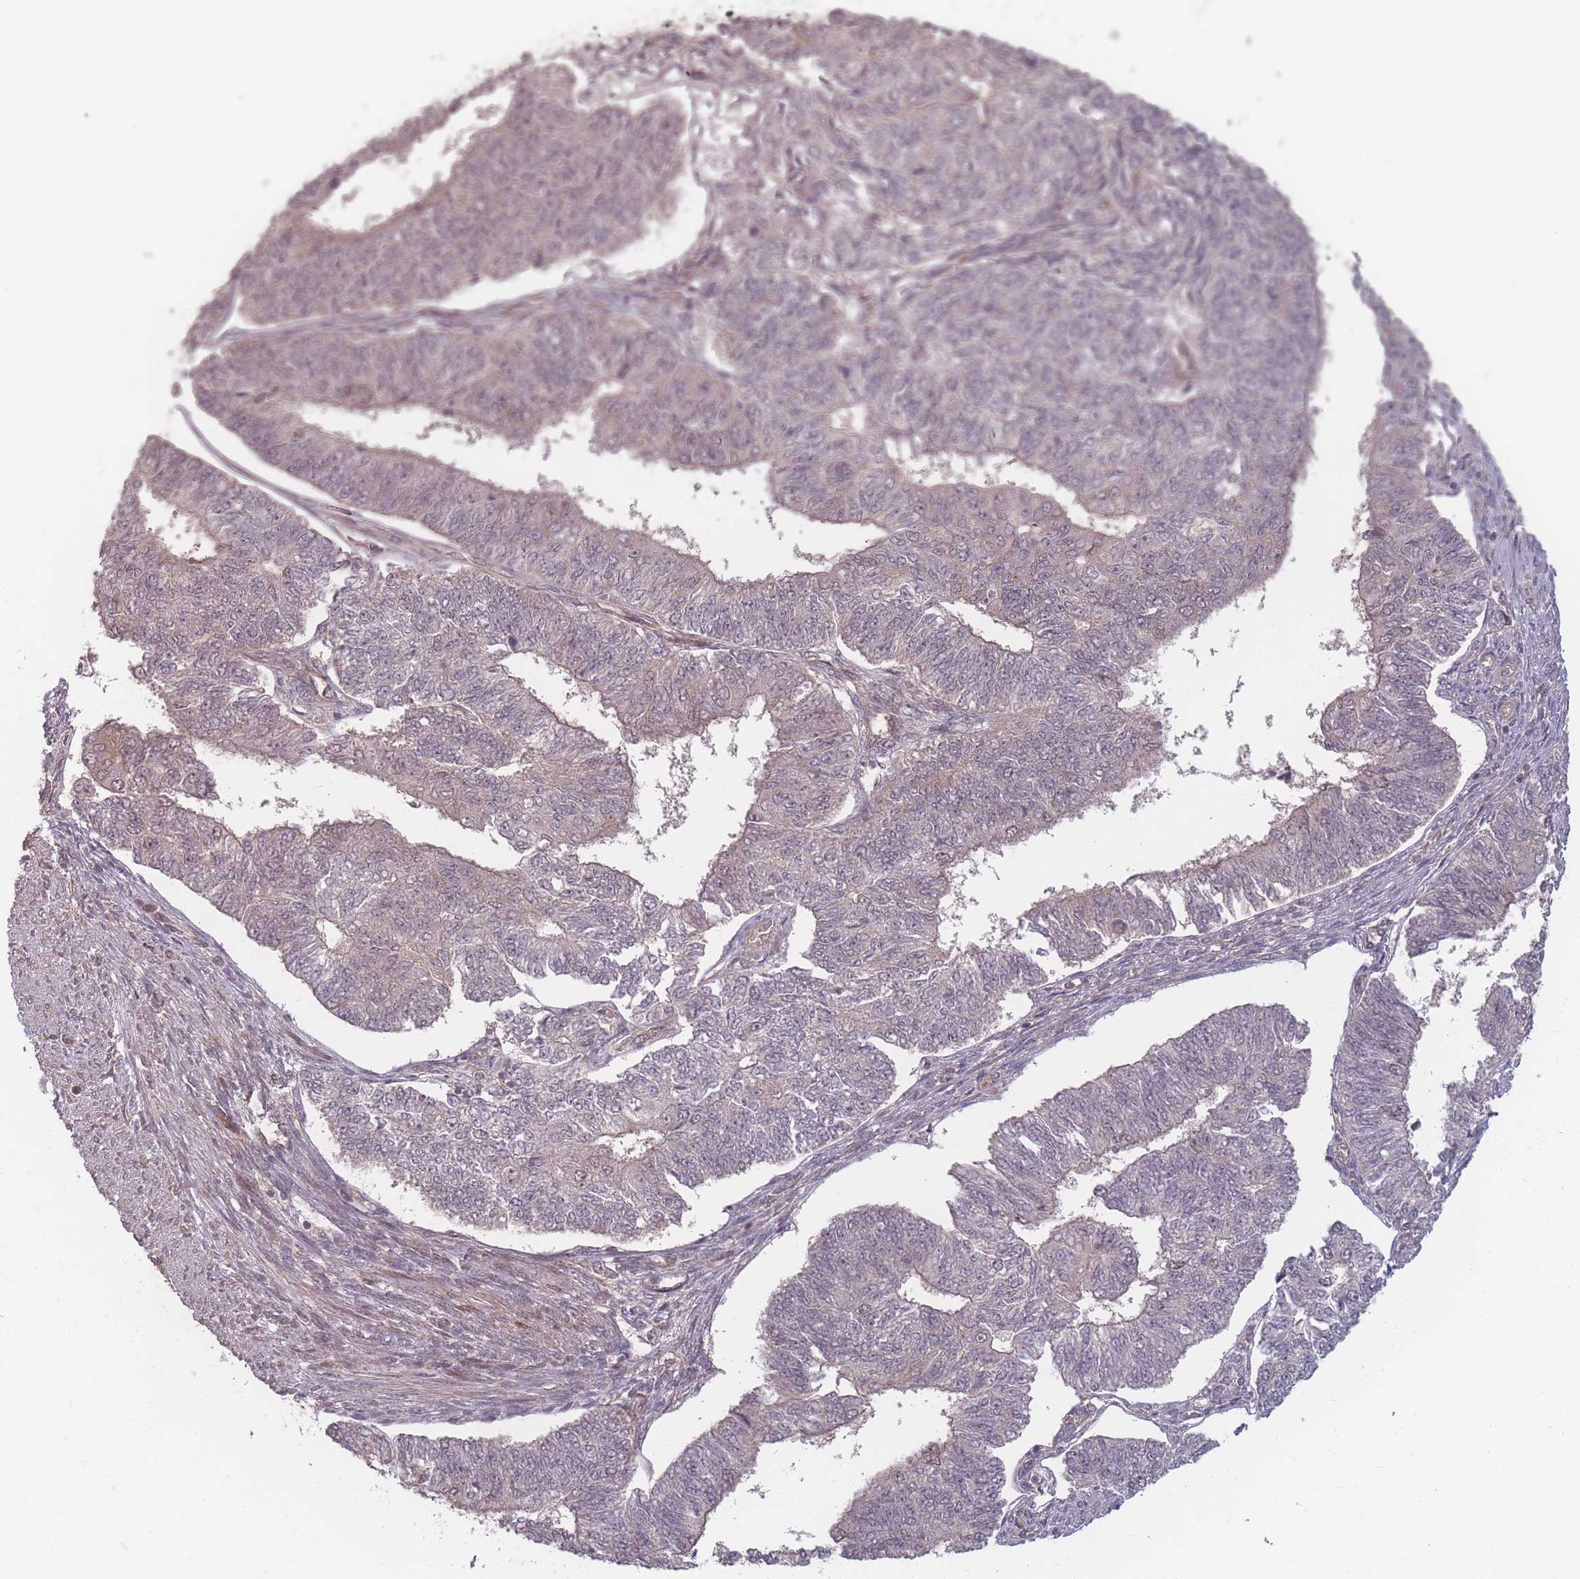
{"staining": {"intensity": "negative", "quantity": "none", "location": "none"}, "tissue": "endometrial cancer", "cell_type": "Tumor cells", "image_type": "cancer", "snomed": [{"axis": "morphology", "description": "Adenocarcinoma, NOS"}, {"axis": "topography", "description": "Endometrium"}], "caption": "The micrograph displays no staining of tumor cells in endometrial cancer.", "gene": "HAGH", "patient": {"sex": "female", "age": 32}}